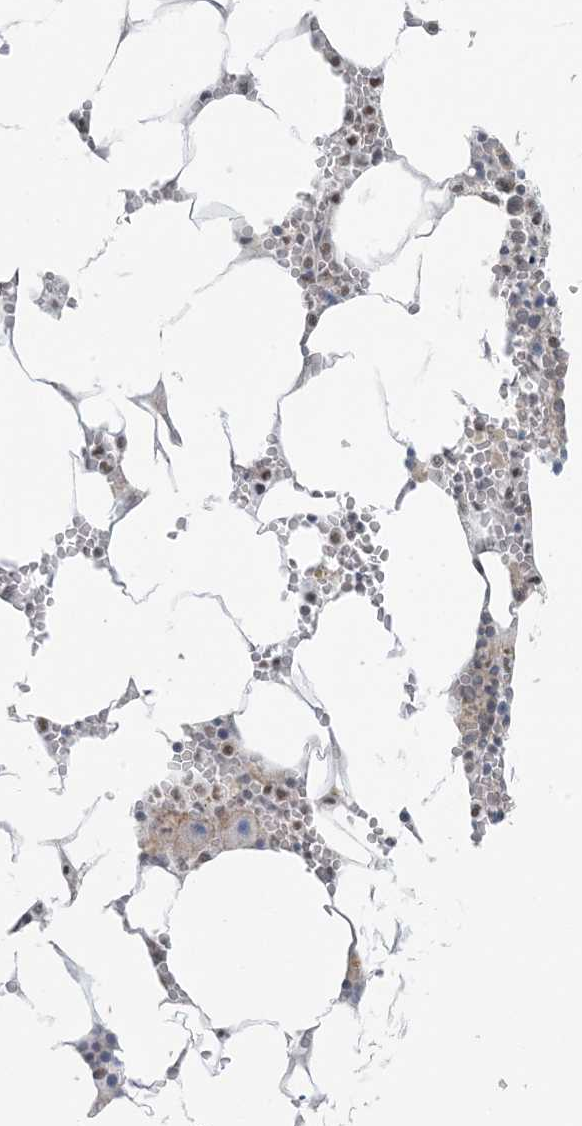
{"staining": {"intensity": "moderate", "quantity": "25%-75%", "location": "nuclear"}, "tissue": "bone marrow", "cell_type": "Hematopoietic cells", "image_type": "normal", "snomed": [{"axis": "morphology", "description": "Normal tissue, NOS"}, {"axis": "topography", "description": "Bone marrow"}], "caption": "The photomicrograph demonstrates a brown stain indicating the presence of a protein in the nuclear of hematopoietic cells in bone marrow.", "gene": "ZNF787", "patient": {"sex": "male", "age": 70}}